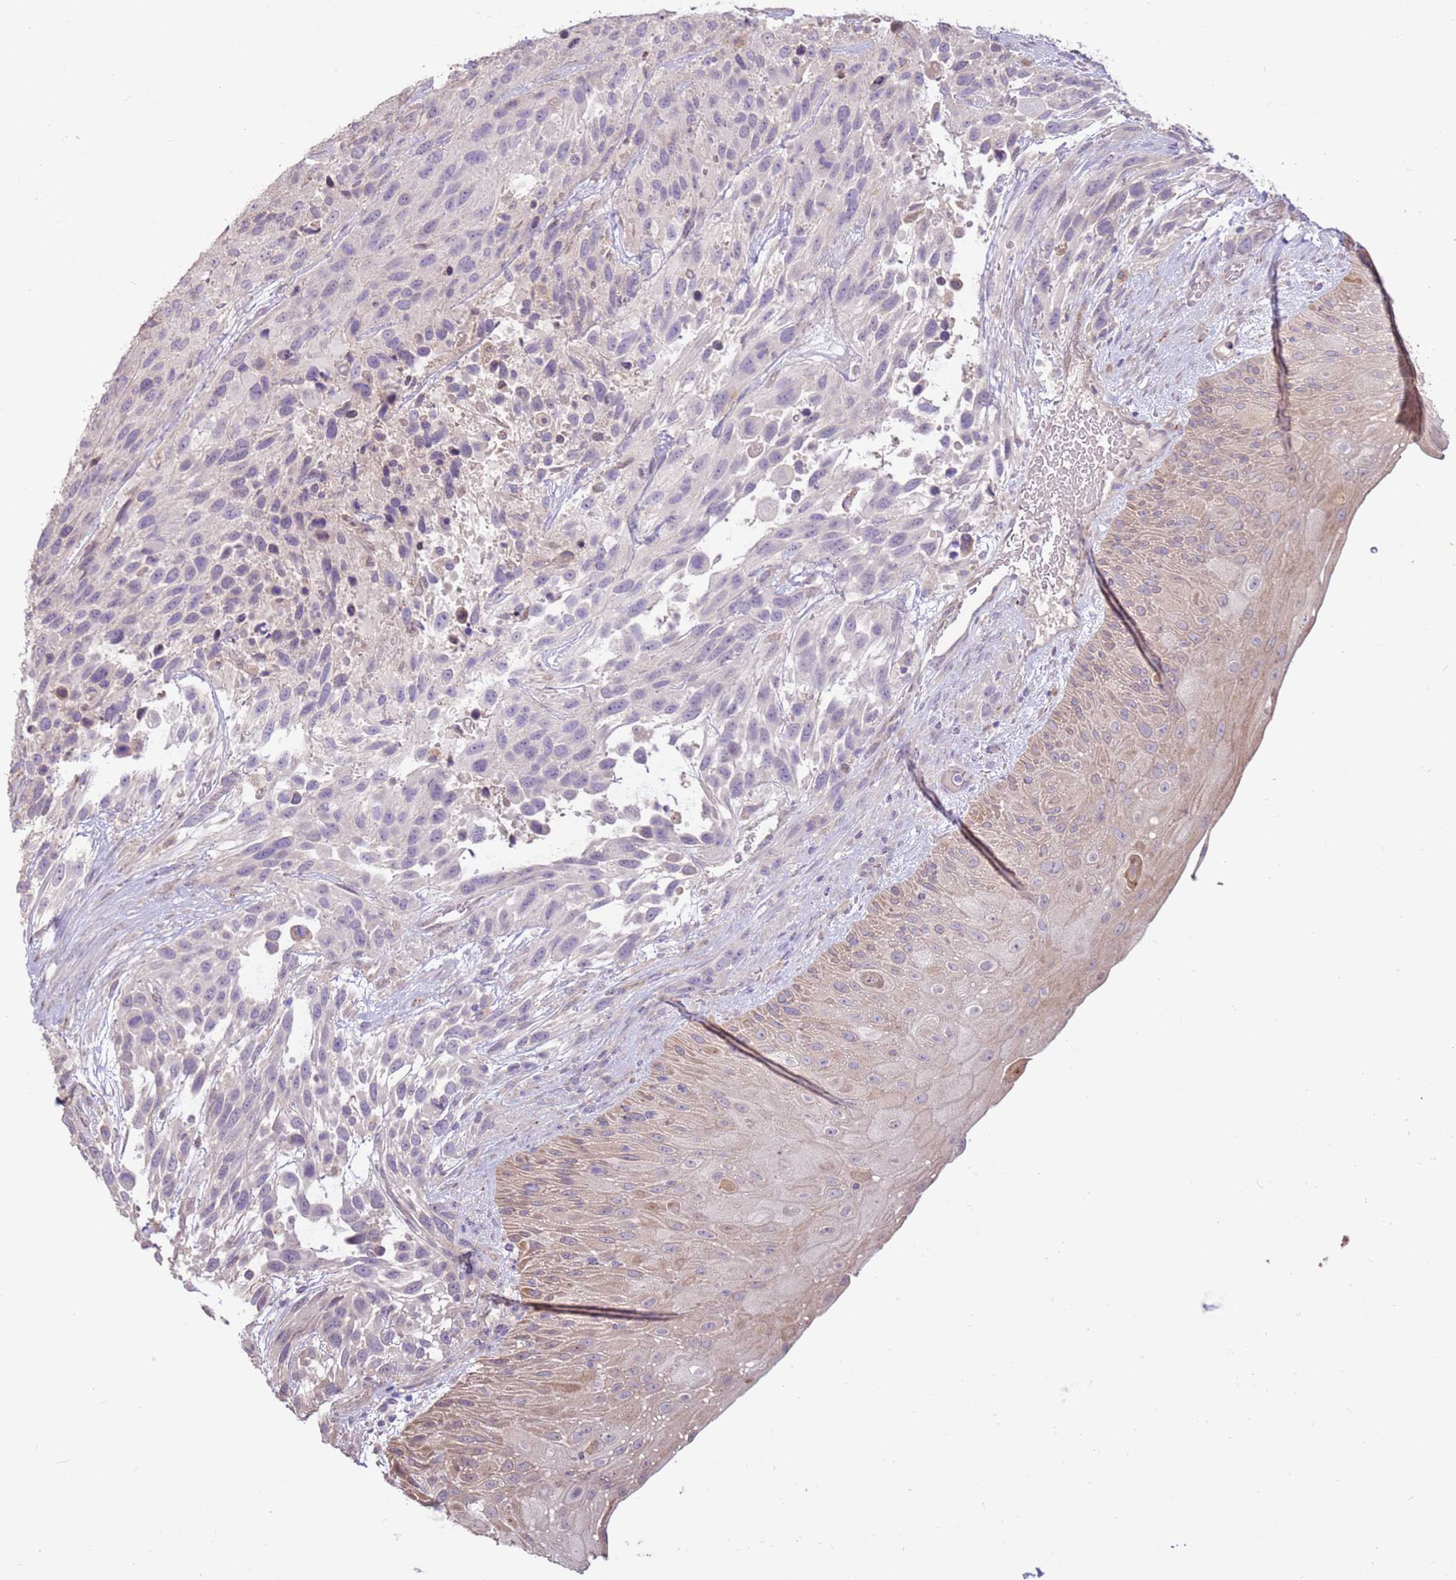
{"staining": {"intensity": "negative", "quantity": "none", "location": "none"}, "tissue": "urothelial cancer", "cell_type": "Tumor cells", "image_type": "cancer", "snomed": [{"axis": "morphology", "description": "Urothelial carcinoma, High grade"}, {"axis": "topography", "description": "Urinary bladder"}], "caption": "IHC photomicrograph of neoplastic tissue: human urothelial cancer stained with DAB reveals no significant protein positivity in tumor cells.", "gene": "LGI4", "patient": {"sex": "female", "age": 70}}